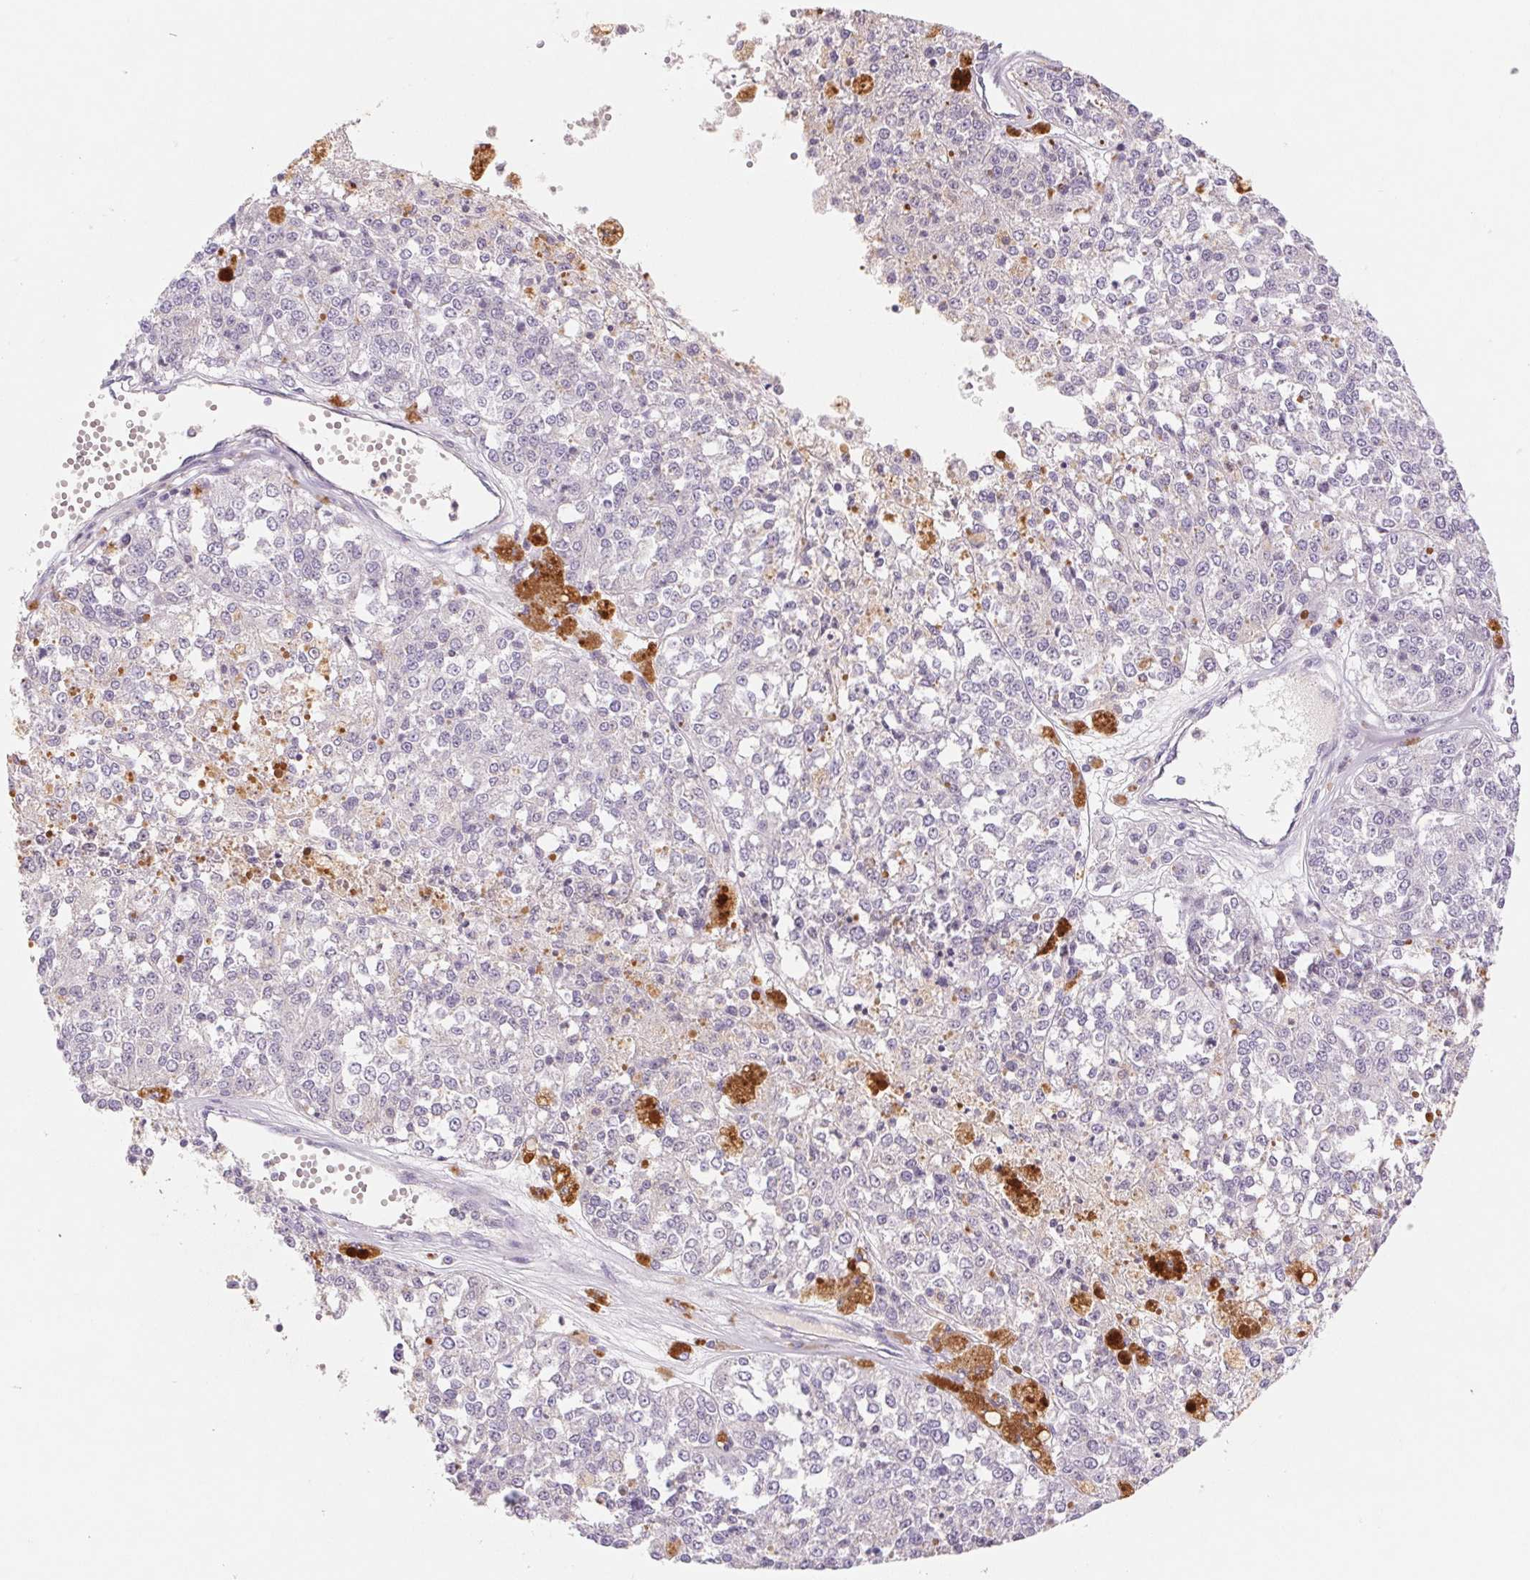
{"staining": {"intensity": "negative", "quantity": "none", "location": "none"}, "tissue": "melanoma", "cell_type": "Tumor cells", "image_type": "cancer", "snomed": [{"axis": "morphology", "description": "Malignant melanoma, Metastatic site"}, {"axis": "topography", "description": "Lymph node"}], "caption": "High power microscopy micrograph of an IHC image of malignant melanoma (metastatic site), revealing no significant positivity in tumor cells.", "gene": "KIF26A", "patient": {"sex": "female", "age": 64}}